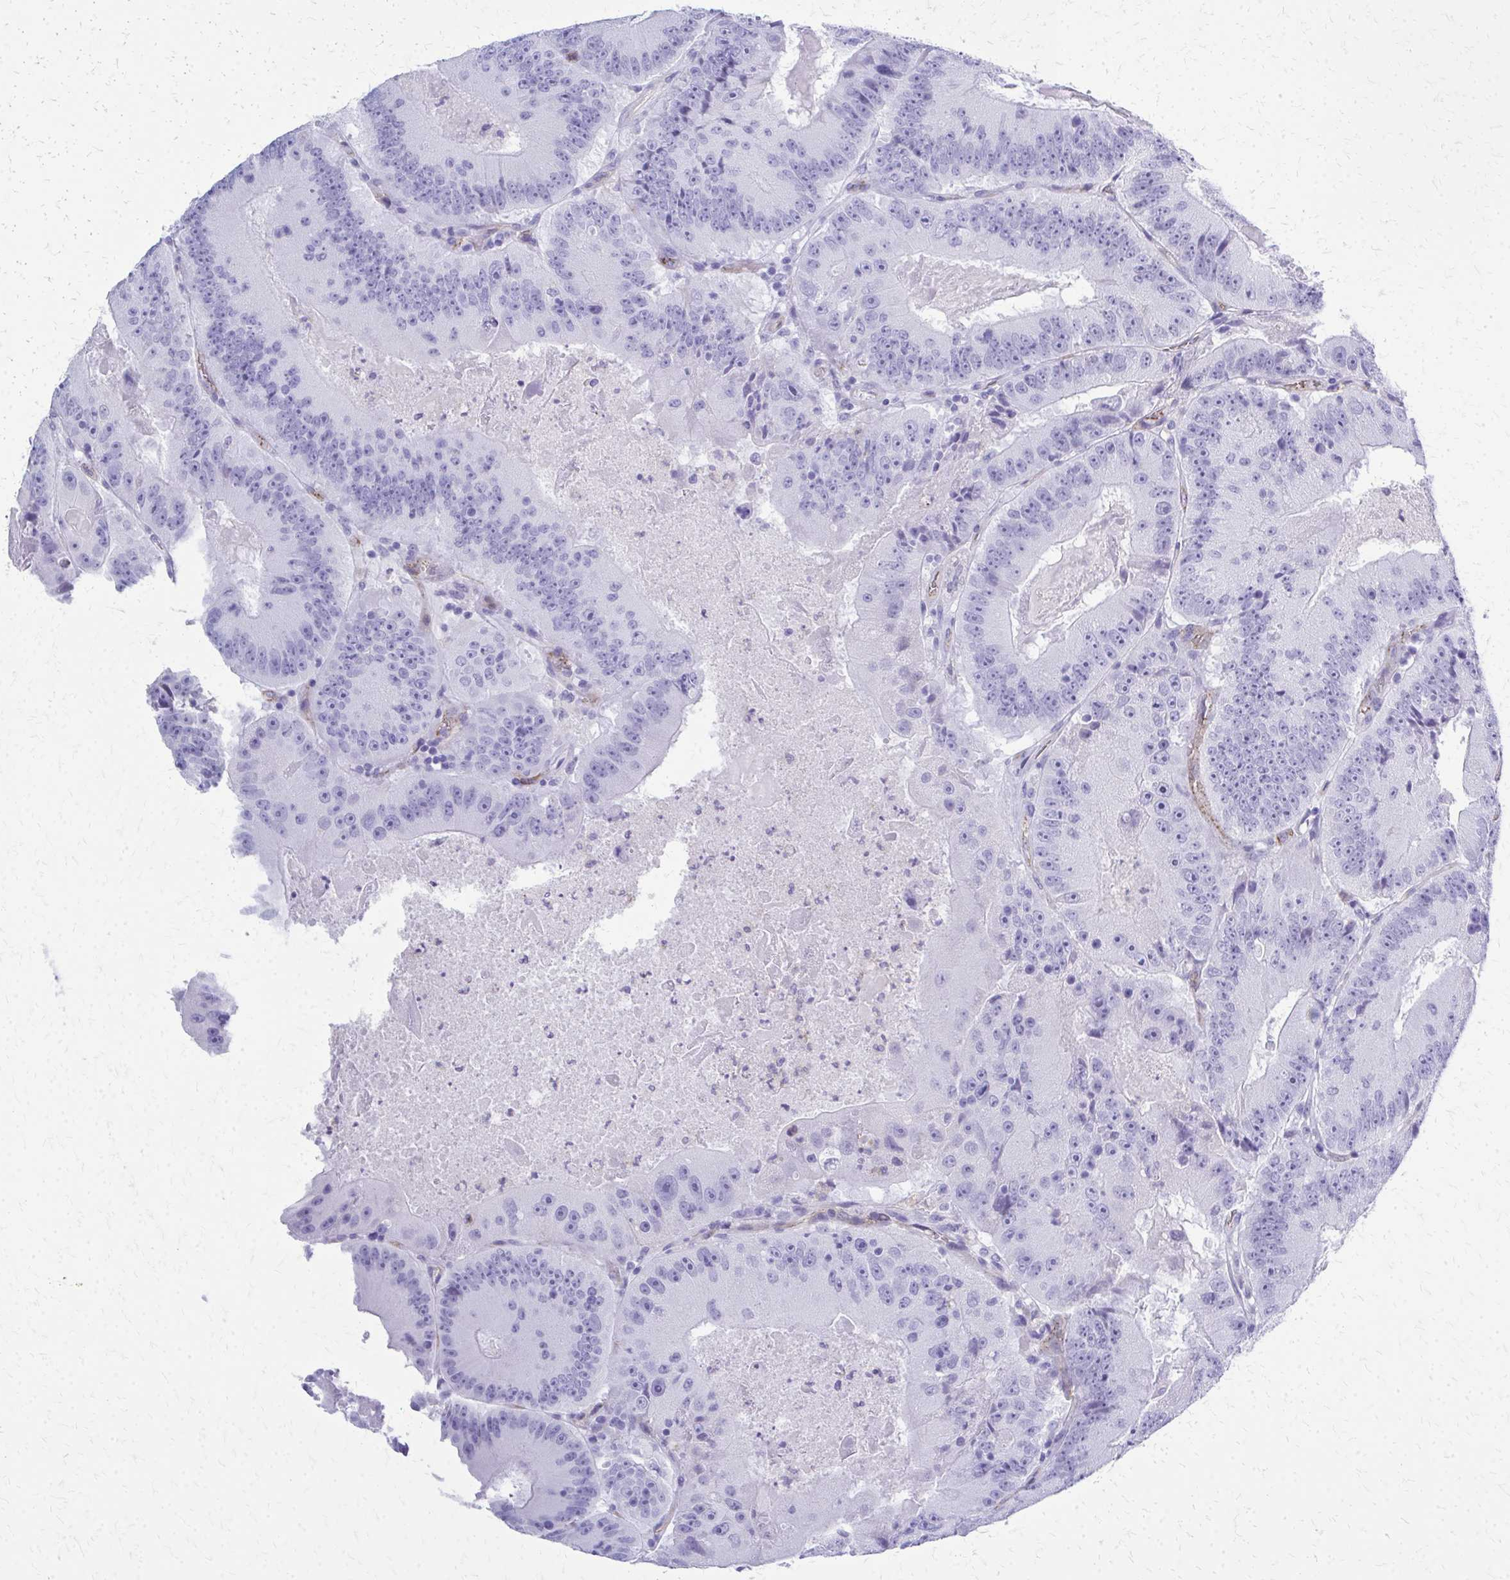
{"staining": {"intensity": "negative", "quantity": "none", "location": "none"}, "tissue": "colorectal cancer", "cell_type": "Tumor cells", "image_type": "cancer", "snomed": [{"axis": "morphology", "description": "Adenocarcinoma, NOS"}, {"axis": "topography", "description": "Colon"}], "caption": "IHC histopathology image of human colorectal adenocarcinoma stained for a protein (brown), which exhibits no positivity in tumor cells. (Brightfield microscopy of DAB (3,3'-diaminobenzidine) immunohistochemistry at high magnification).", "gene": "TPSG1", "patient": {"sex": "female", "age": 86}}